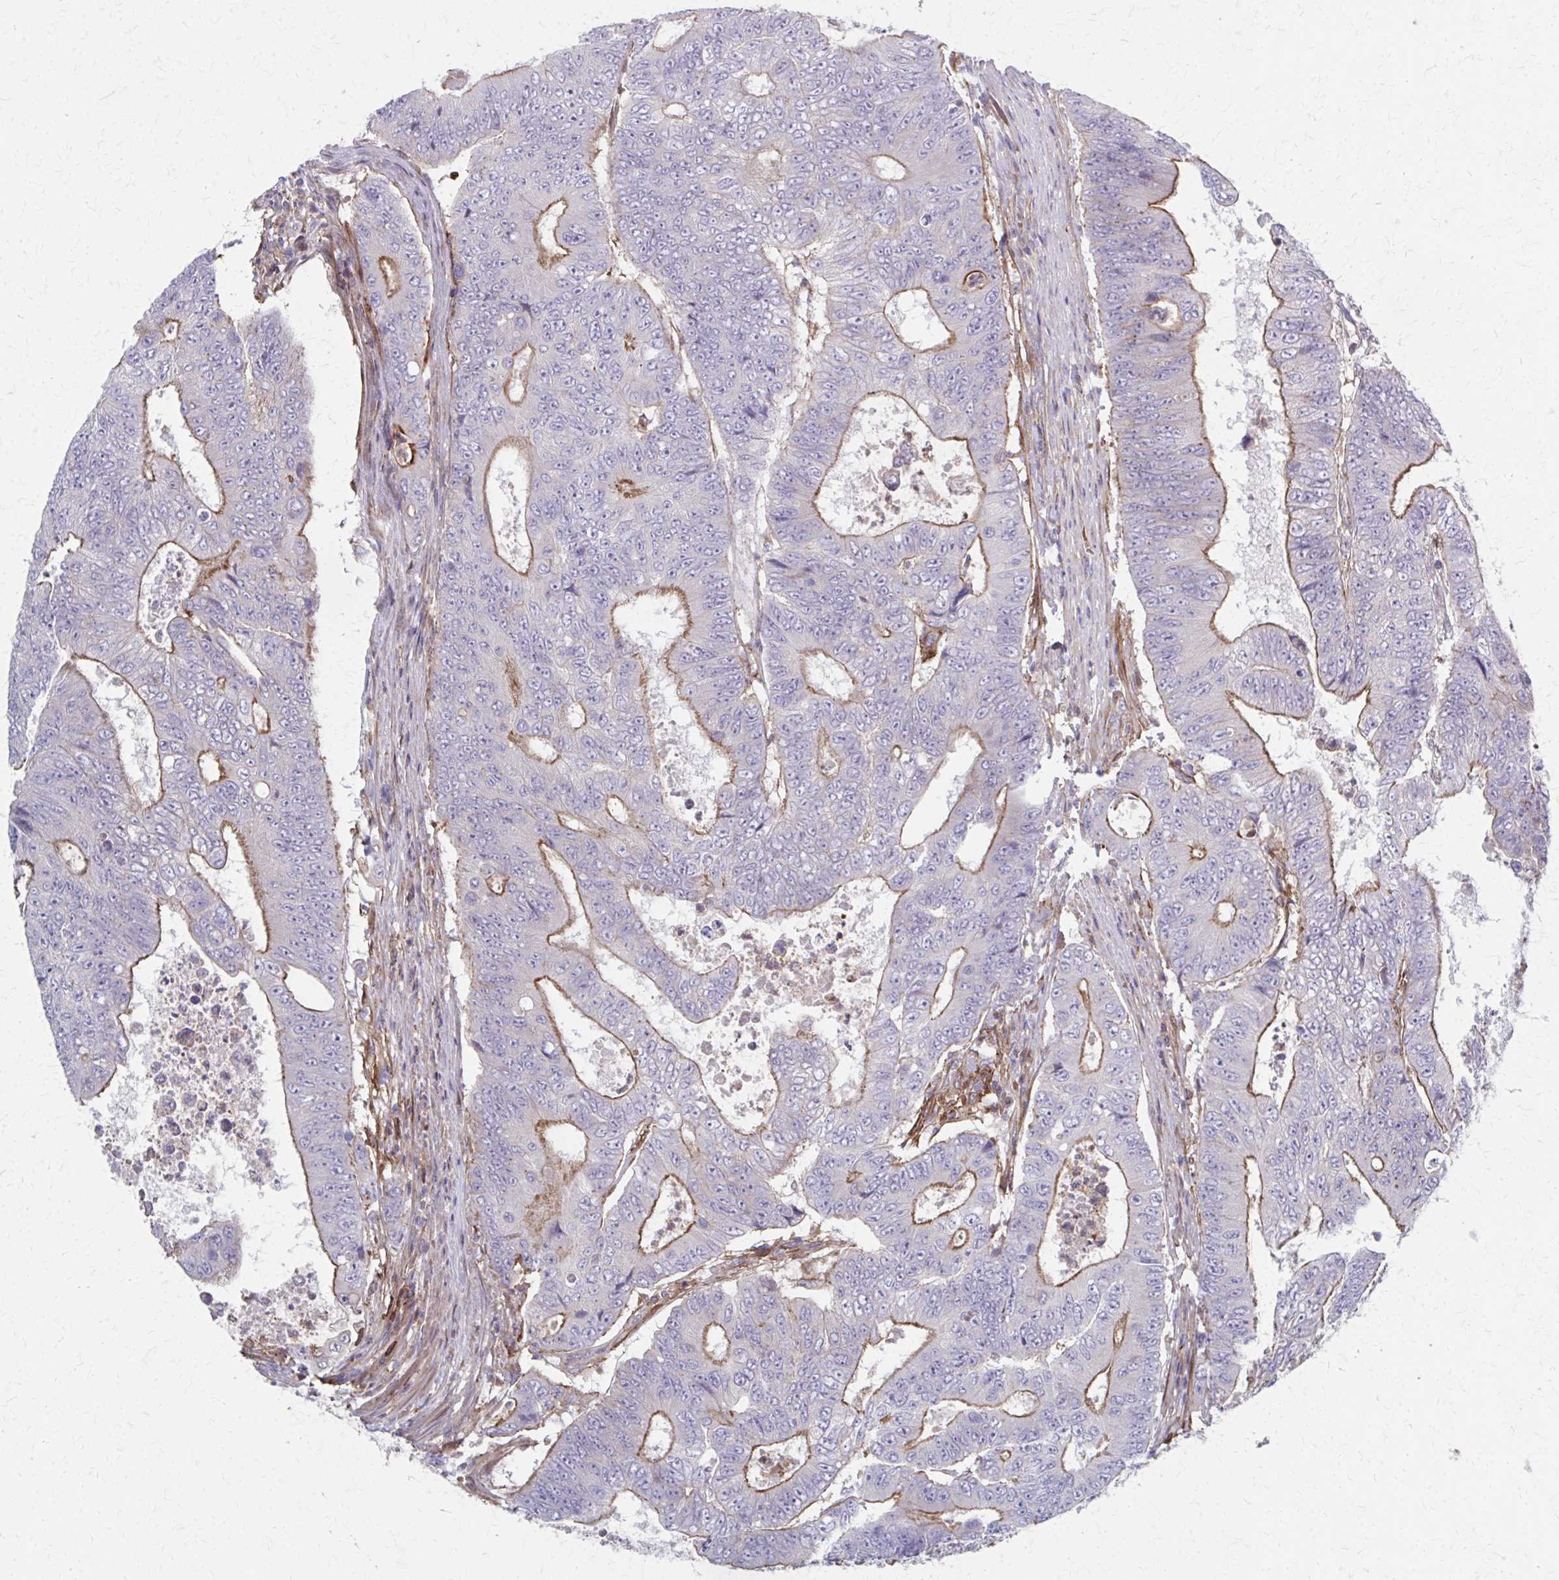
{"staining": {"intensity": "moderate", "quantity": "25%-75%", "location": "cytoplasmic/membranous"}, "tissue": "colorectal cancer", "cell_type": "Tumor cells", "image_type": "cancer", "snomed": [{"axis": "morphology", "description": "Adenocarcinoma, NOS"}, {"axis": "topography", "description": "Colon"}], "caption": "Human adenocarcinoma (colorectal) stained for a protein (brown) exhibits moderate cytoplasmic/membranous positive expression in about 25%-75% of tumor cells.", "gene": "MMP14", "patient": {"sex": "female", "age": 48}}